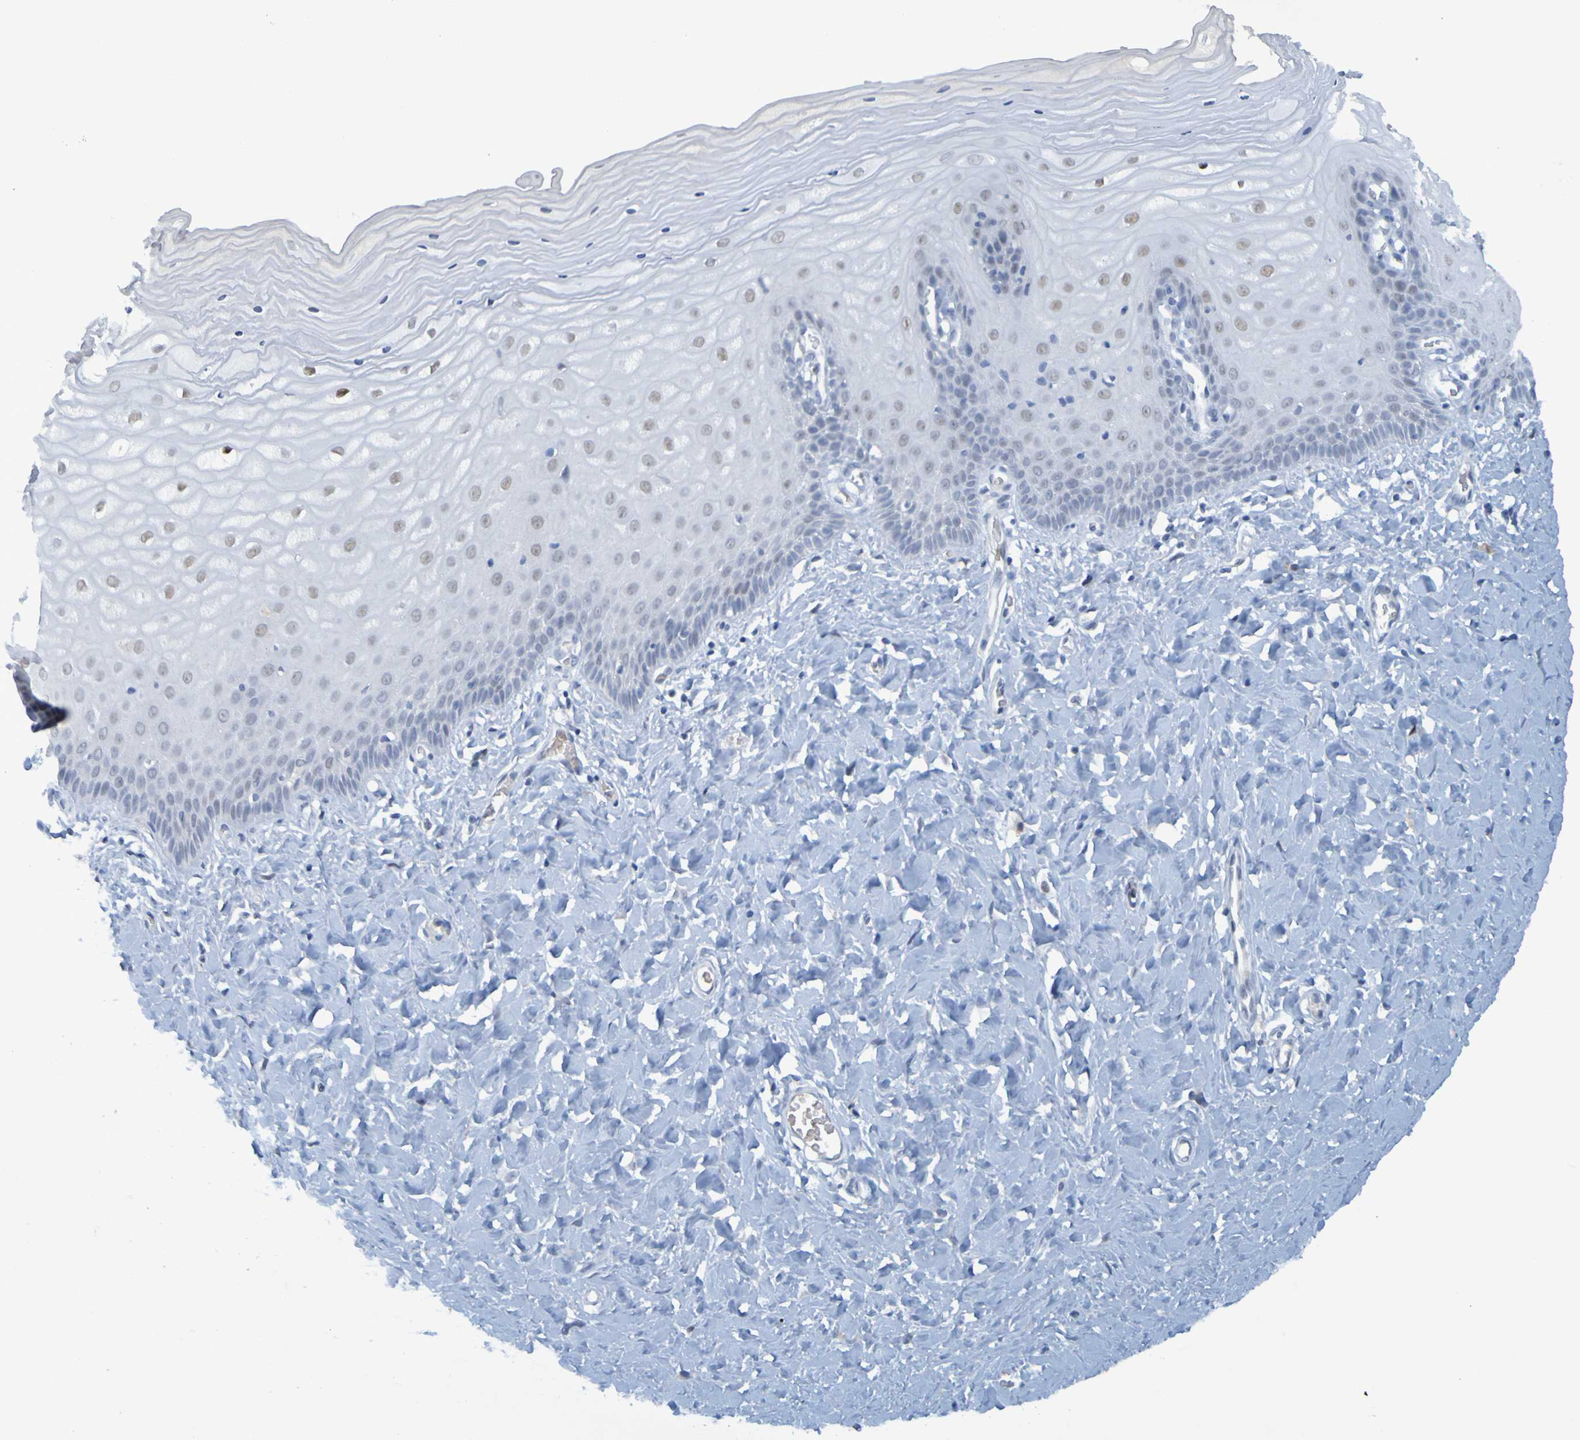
{"staining": {"intensity": "weak", "quantity": "25%-75%", "location": "nuclear"}, "tissue": "cervix", "cell_type": "Glandular cells", "image_type": "normal", "snomed": [{"axis": "morphology", "description": "Normal tissue, NOS"}, {"axis": "topography", "description": "Cervix"}], "caption": "This histopathology image reveals IHC staining of benign cervix, with low weak nuclear positivity in about 25%-75% of glandular cells.", "gene": "USP36", "patient": {"sex": "female", "age": 55}}